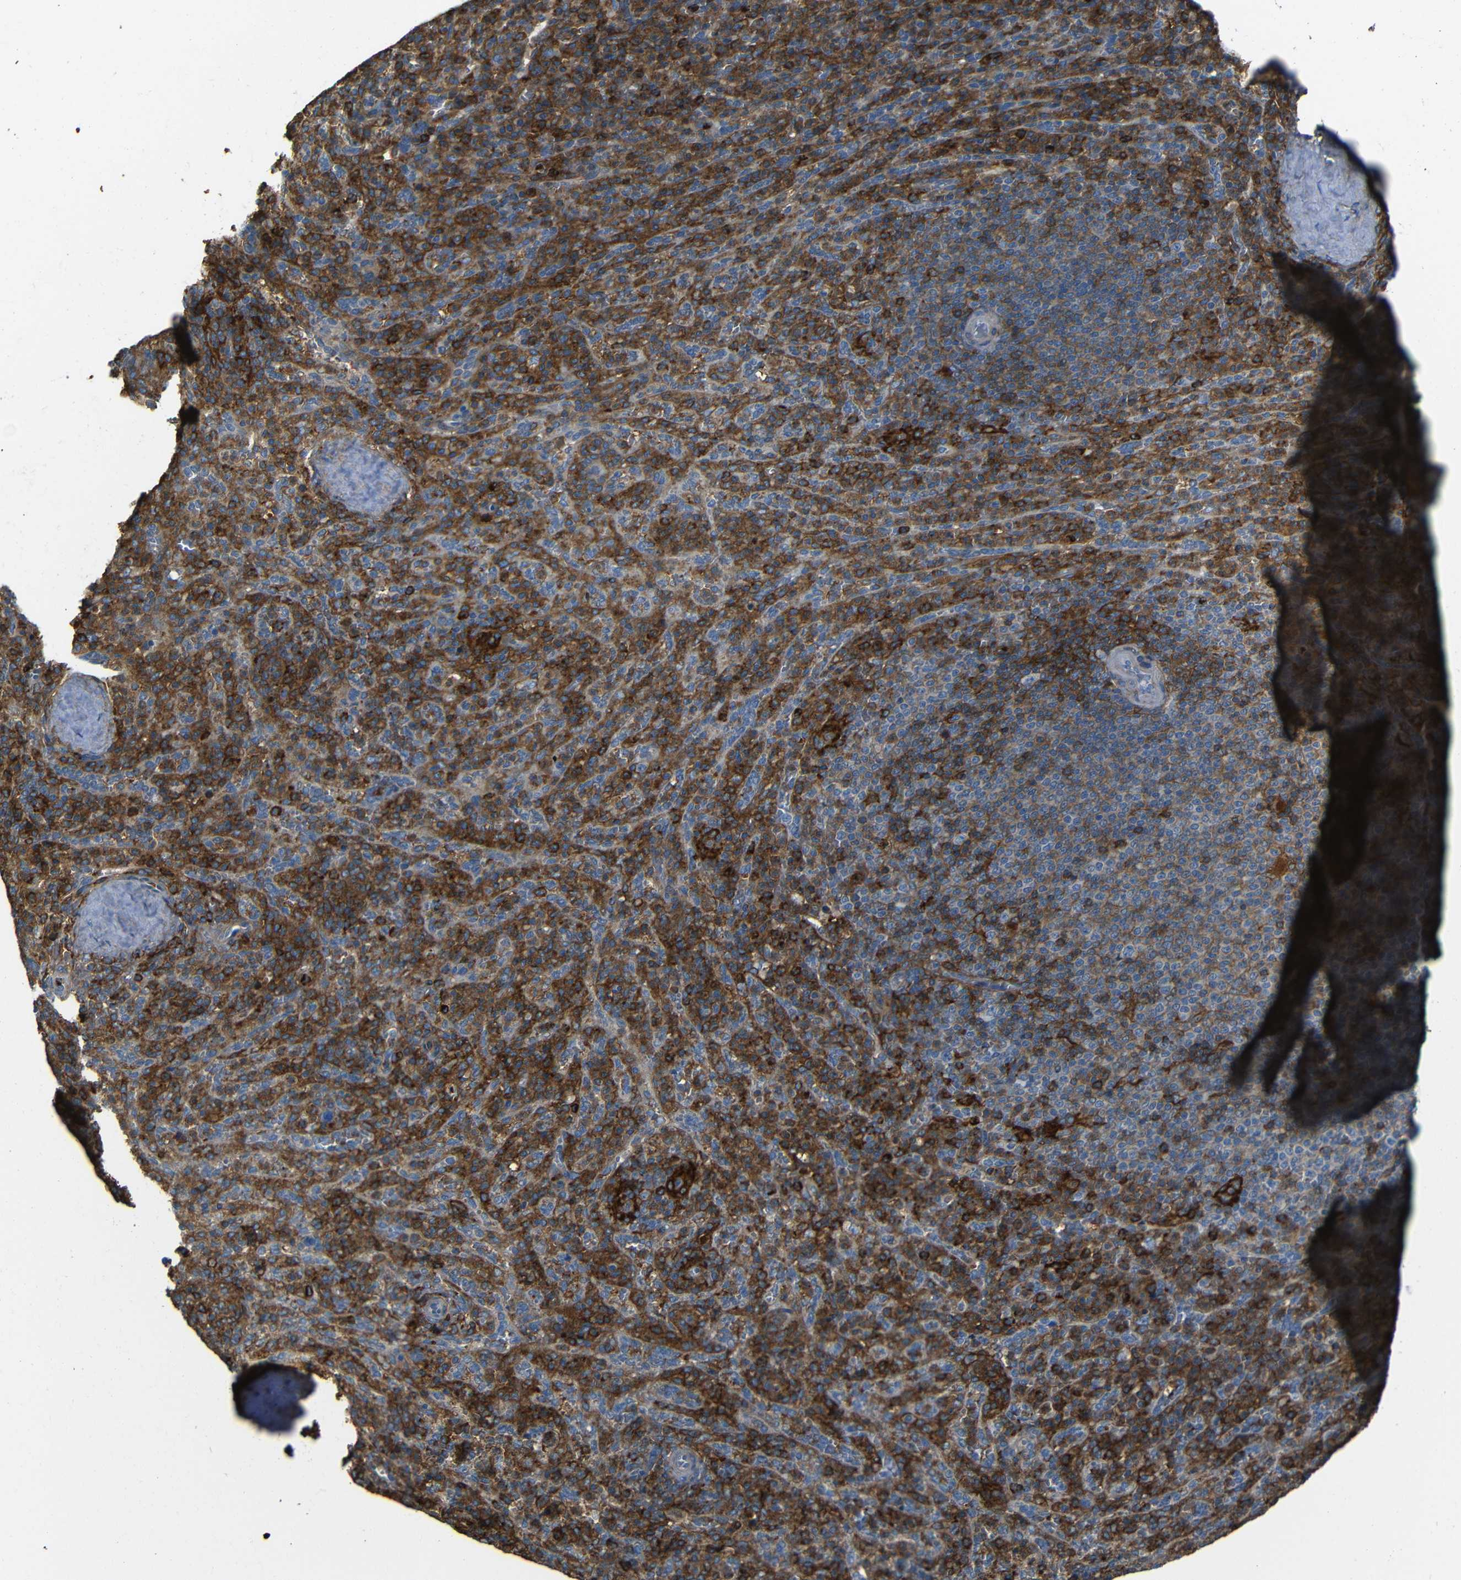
{"staining": {"intensity": "strong", "quantity": ">75%", "location": "cytoplasmic/membranous"}, "tissue": "spleen", "cell_type": "Cells in red pulp", "image_type": "normal", "snomed": [{"axis": "morphology", "description": "Normal tissue, NOS"}, {"axis": "topography", "description": "Spleen"}], "caption": "DAB immunohistochemical staining of unremarkable spleen shows strong cytoplasmic/membranous protein expression in approximately >75% of cells in red pulp. (brown staining indicates protein expression, while blue staining denotes nuclei).", "gene": "ADGRE5", "patient": {"sex": "male", "age": 36}}